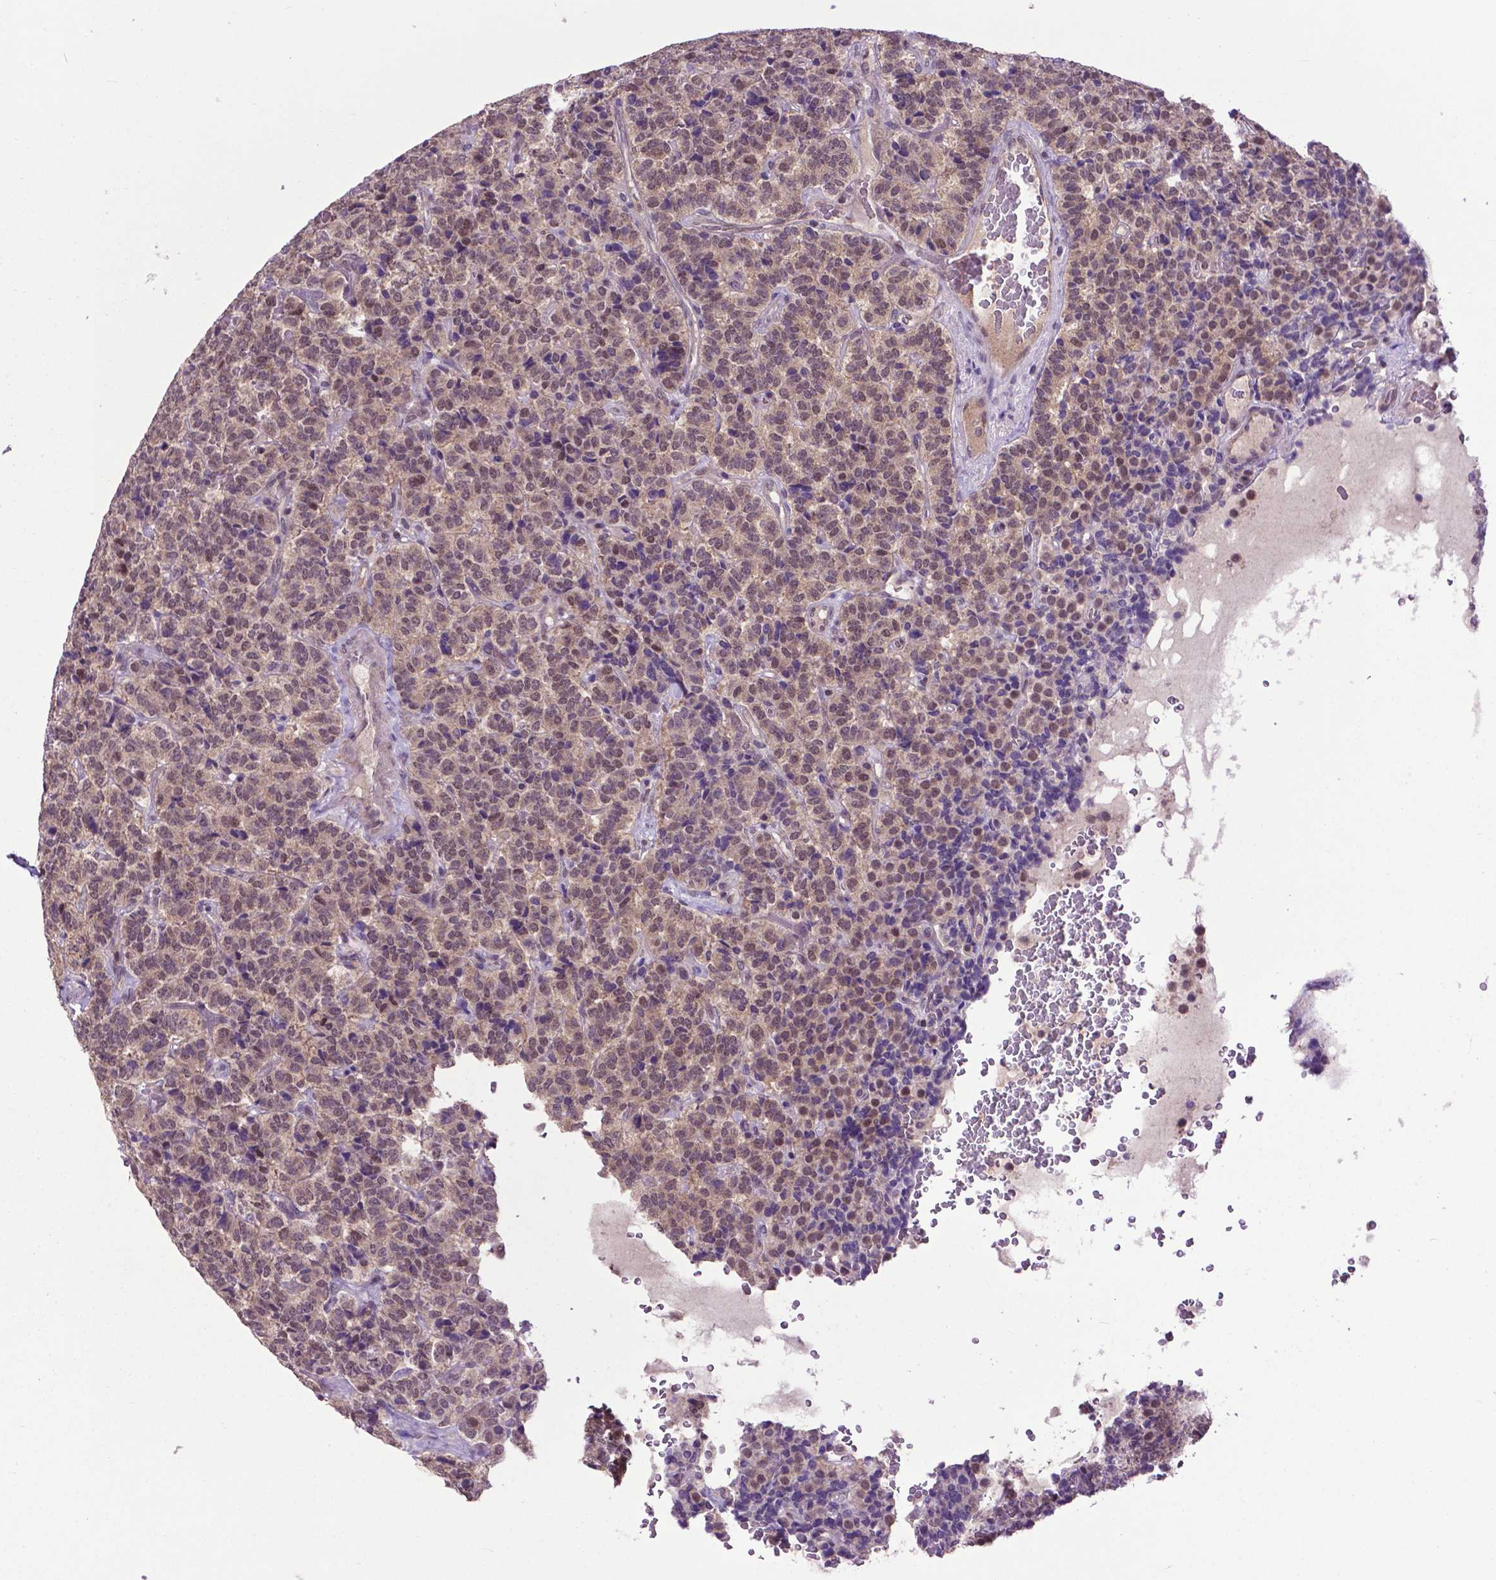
{"staining": {"intensity": "weak", "quantity": "25%-75%", "location": "cytoplasmic/membranous,nuclear"}, "tissue": "carcinoid", "cell_type": "Tumor cells", "image_type": "cancer", "snomed": [{"axis": "morphology", "description": "Carcinoid, malignant, NOS"}, {"axis": "topography", "description": "Pancreas"}], "caption": "Immunohistochemistry (IHC) (DAB) staining of human carcinoid reveals weak cytoplasmic/membranous and nuclear protein positivity in approximately 25%-75% of tumor cells.", "gene": "OTUB1", "patient": {"sex": "male", "age": 36}}